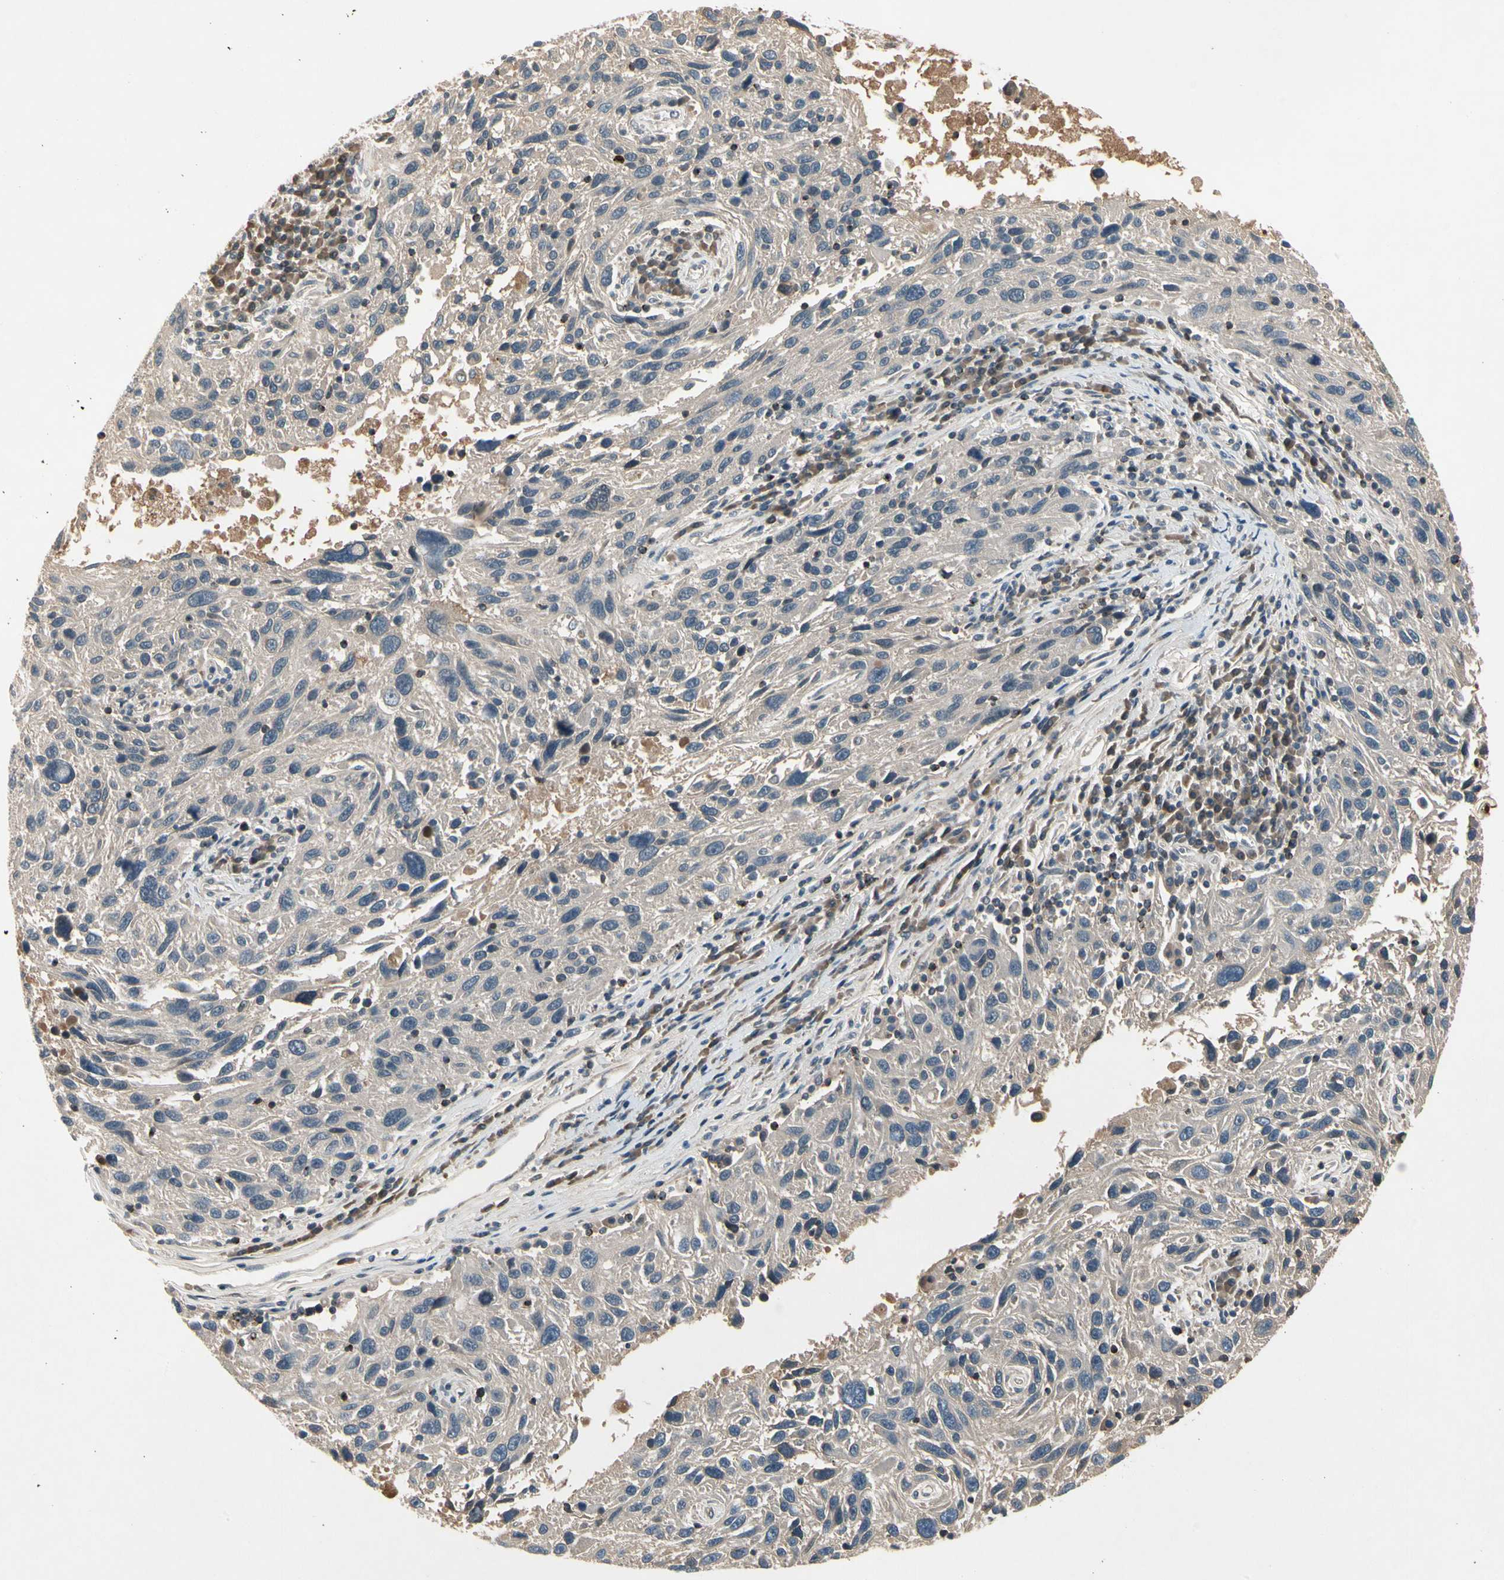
{"staining": {"intensity": "weak", "quantity": "25%-75%", "location": "cytoplasmic/membranous"}, "tissue": "melanoma", "cell_type": "Tumor cells", "image_type": "cancer", "snomed": [{"axis": "morphology", "description": "Malignant melanoma, NOS"}, {"axis": "topography", "description": "Skin"}], "caption": "Approximately 25%-75% of tumor cells in malignant melanoma demonstrate weak cytoplasmic/membranous protein expression as visualized by brown immunohistochemical staining.", "gene": "CCL4", "patient": {"sex": "male", "age": 53}}